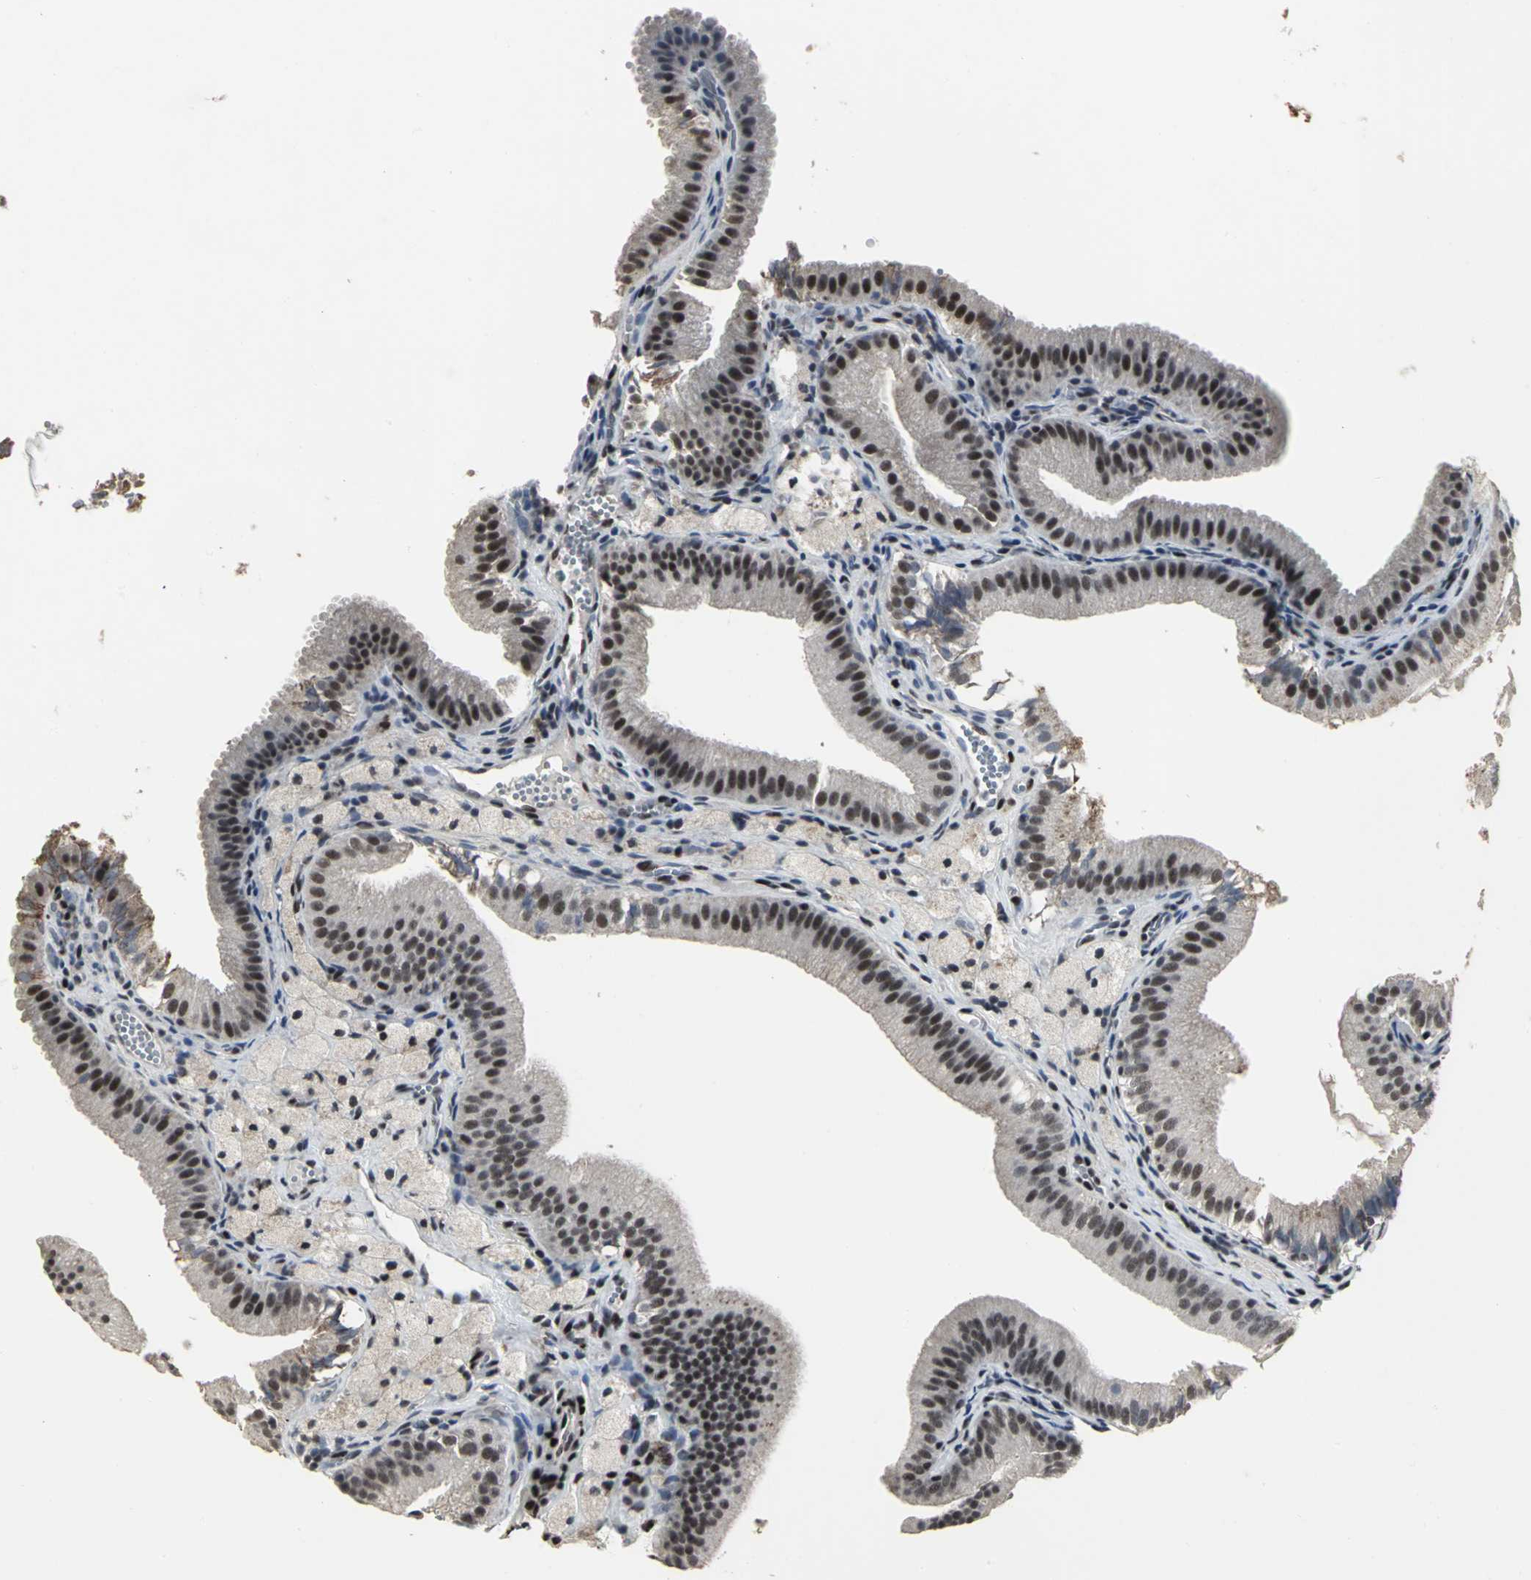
{"staining": {"intensity": "moderate", "quantity": ">75%", "location": "nuclear"}, "tissue": "gallbladder", "cell_type": "Glandular cells", "image_type": "normal", "snomed": [{"axis": "morphology", "description": "Normal tissue, NOS"}, {"axis": "topography", "description": "Gallbladder"}], "caption": "Immunohistochemistry of benign gallbladder demonstrates medium levels of moderate nuclear staining in about >75% of glandular cells.", "gene": "SRF", "patient": {"sex": "female", "age": 24}}